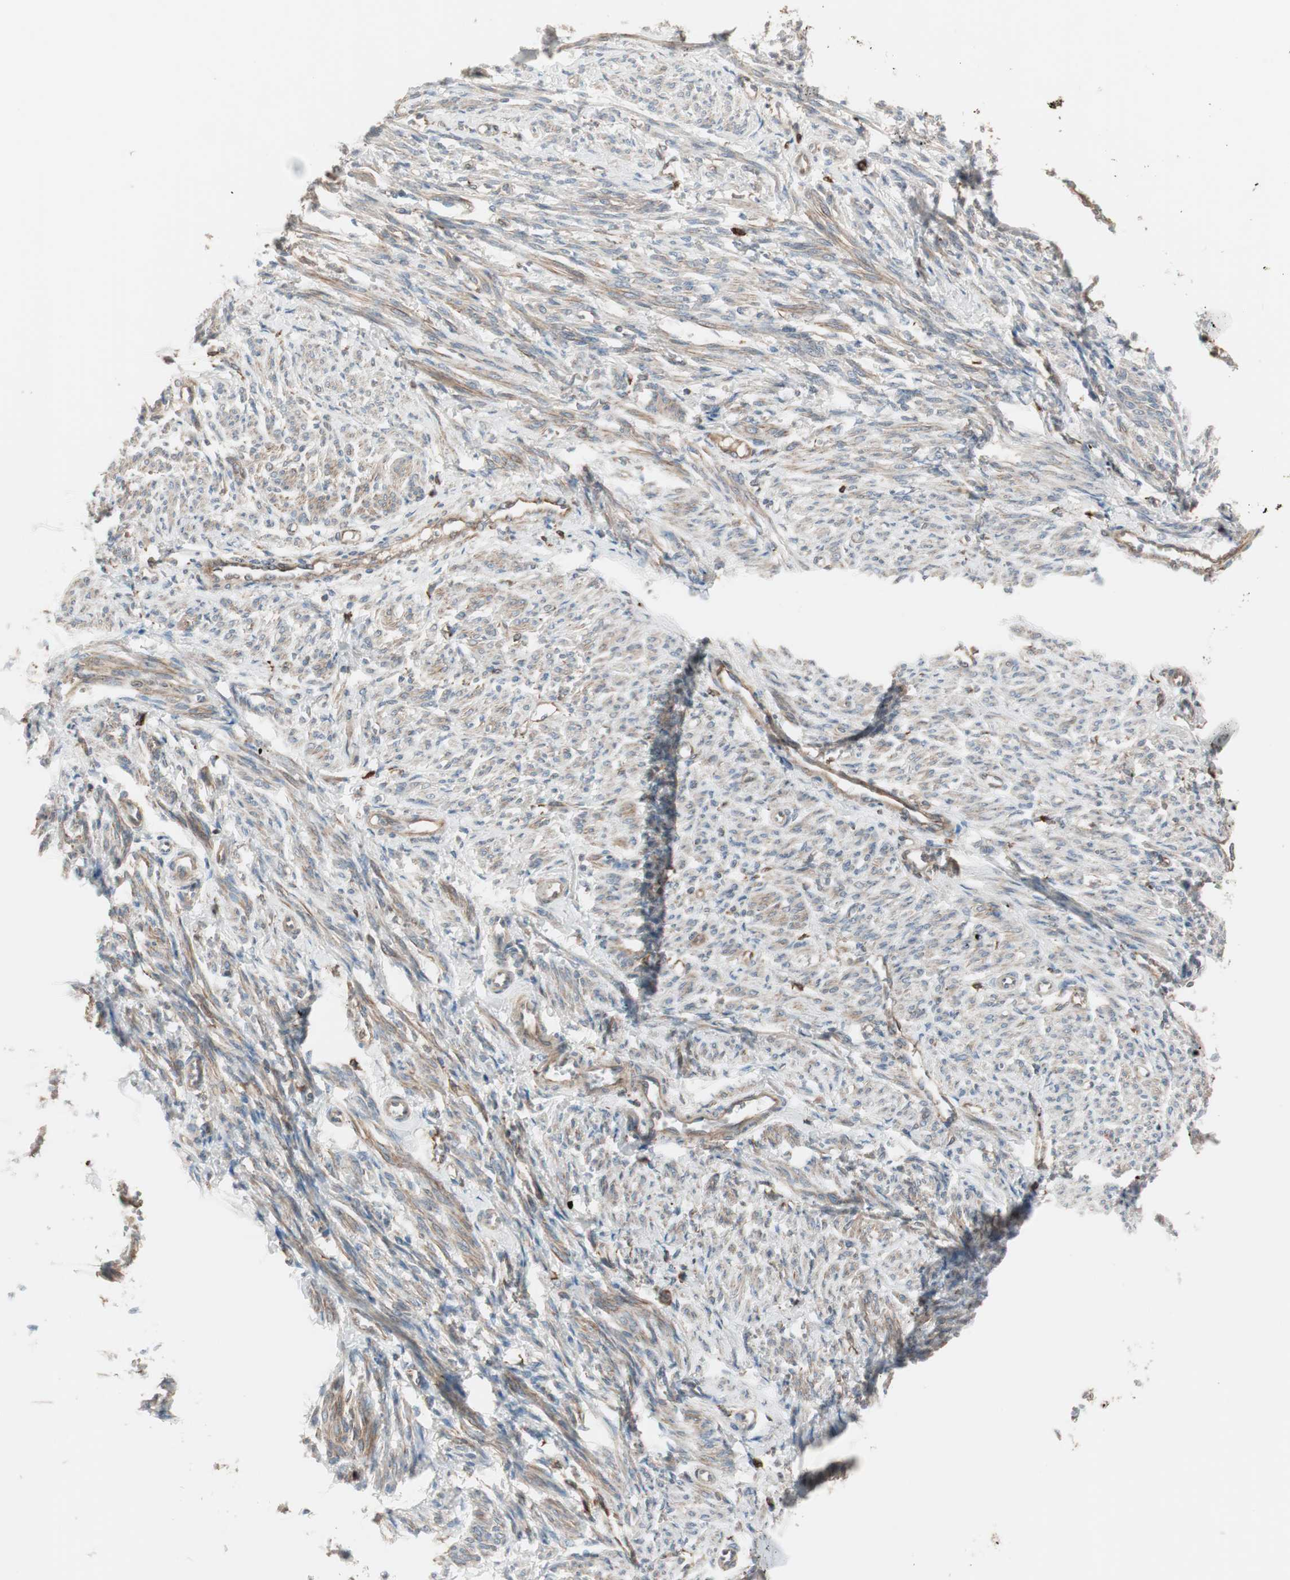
{"staining": {"intensity": "moderate", "quantity": ">75%", "location": "cytoplasmic/membranous"}, "tissue": "smooth muscle", "cell_type": "Smooth muscle cells", "image_type": "normal", "snomed": [{"axis": "morphology", "description": "Normal tissue, NOS"}, {"axis": "topography", "description": "Smooth muscle"}], "caption": "Immunohistochemistry of unremarkable human smooth muscle demonstrates medium levels of moderate cytoplasmic/membranous expression in about >75% of smooth muscle cells. (Stains: DAB (3,3'-diaminobenzidine) in brown, nuclei in blue, Microscopy: brightfield microscopy at high magnification).", "gene": "STAB1", "patient": {"sex": "female", "age": 65}}